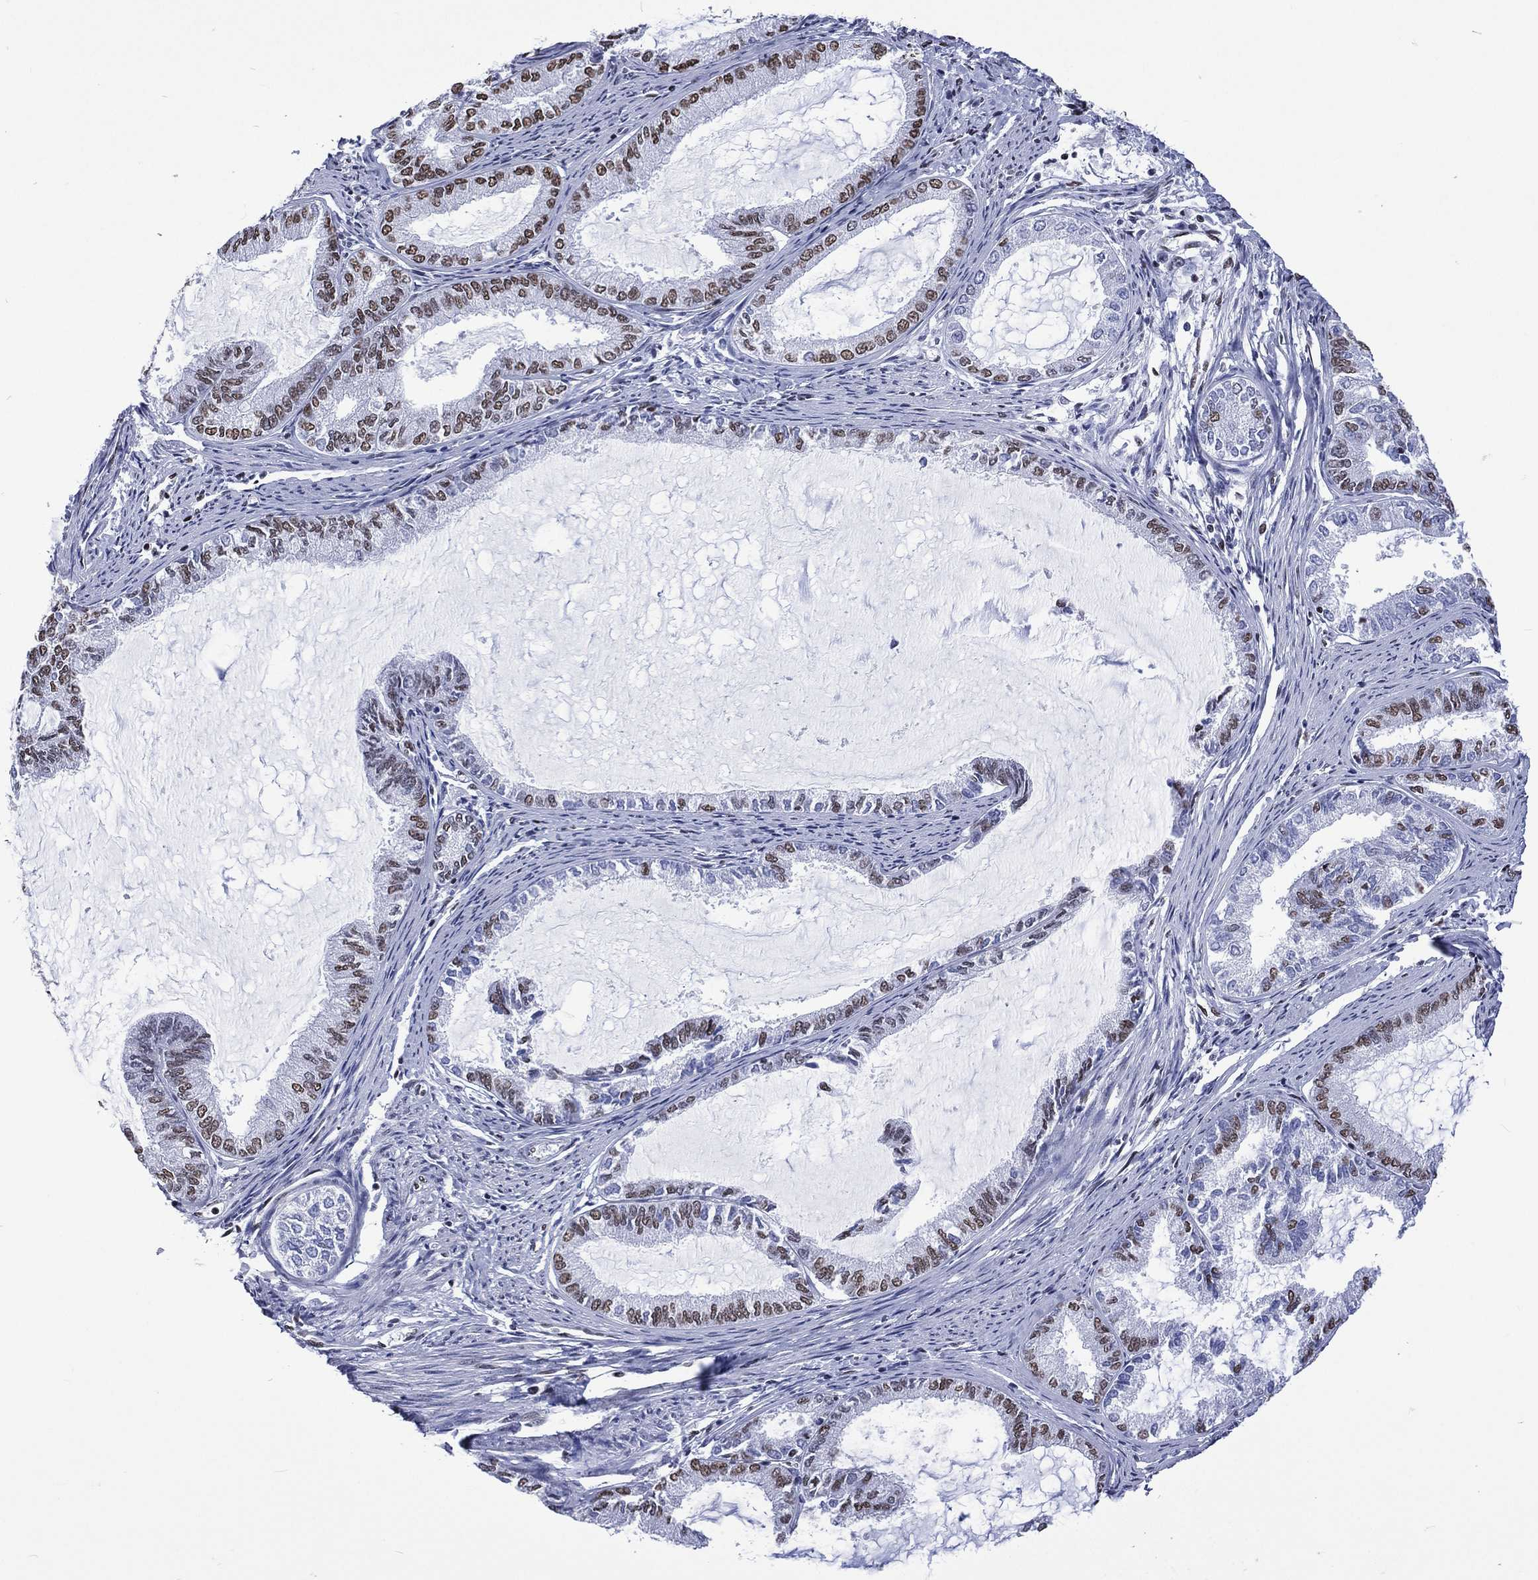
{"staining": {"intensity": "moderate", "quantity": "25%-75%", "location": "nuclear"}, "tissue": "endometrial cancer", "cell_type": "Tumor cells", "image_type": "cancer", "snomed": [{"axis": "morphology", "description": "Adenocarcinoma, NOS"}, {"axis": "topography", "description": "Endometrium"}], "caption": "Immunohistochemistry photomicrograph of endometrial adenocarcinoma stained for a protein (brown), which exhibits medium levels of moderate nuclear staining in approximately 25%-75% of tumor cells.", "gene": "RETREG2", "patient": {"sex": "female", "age": 86}}